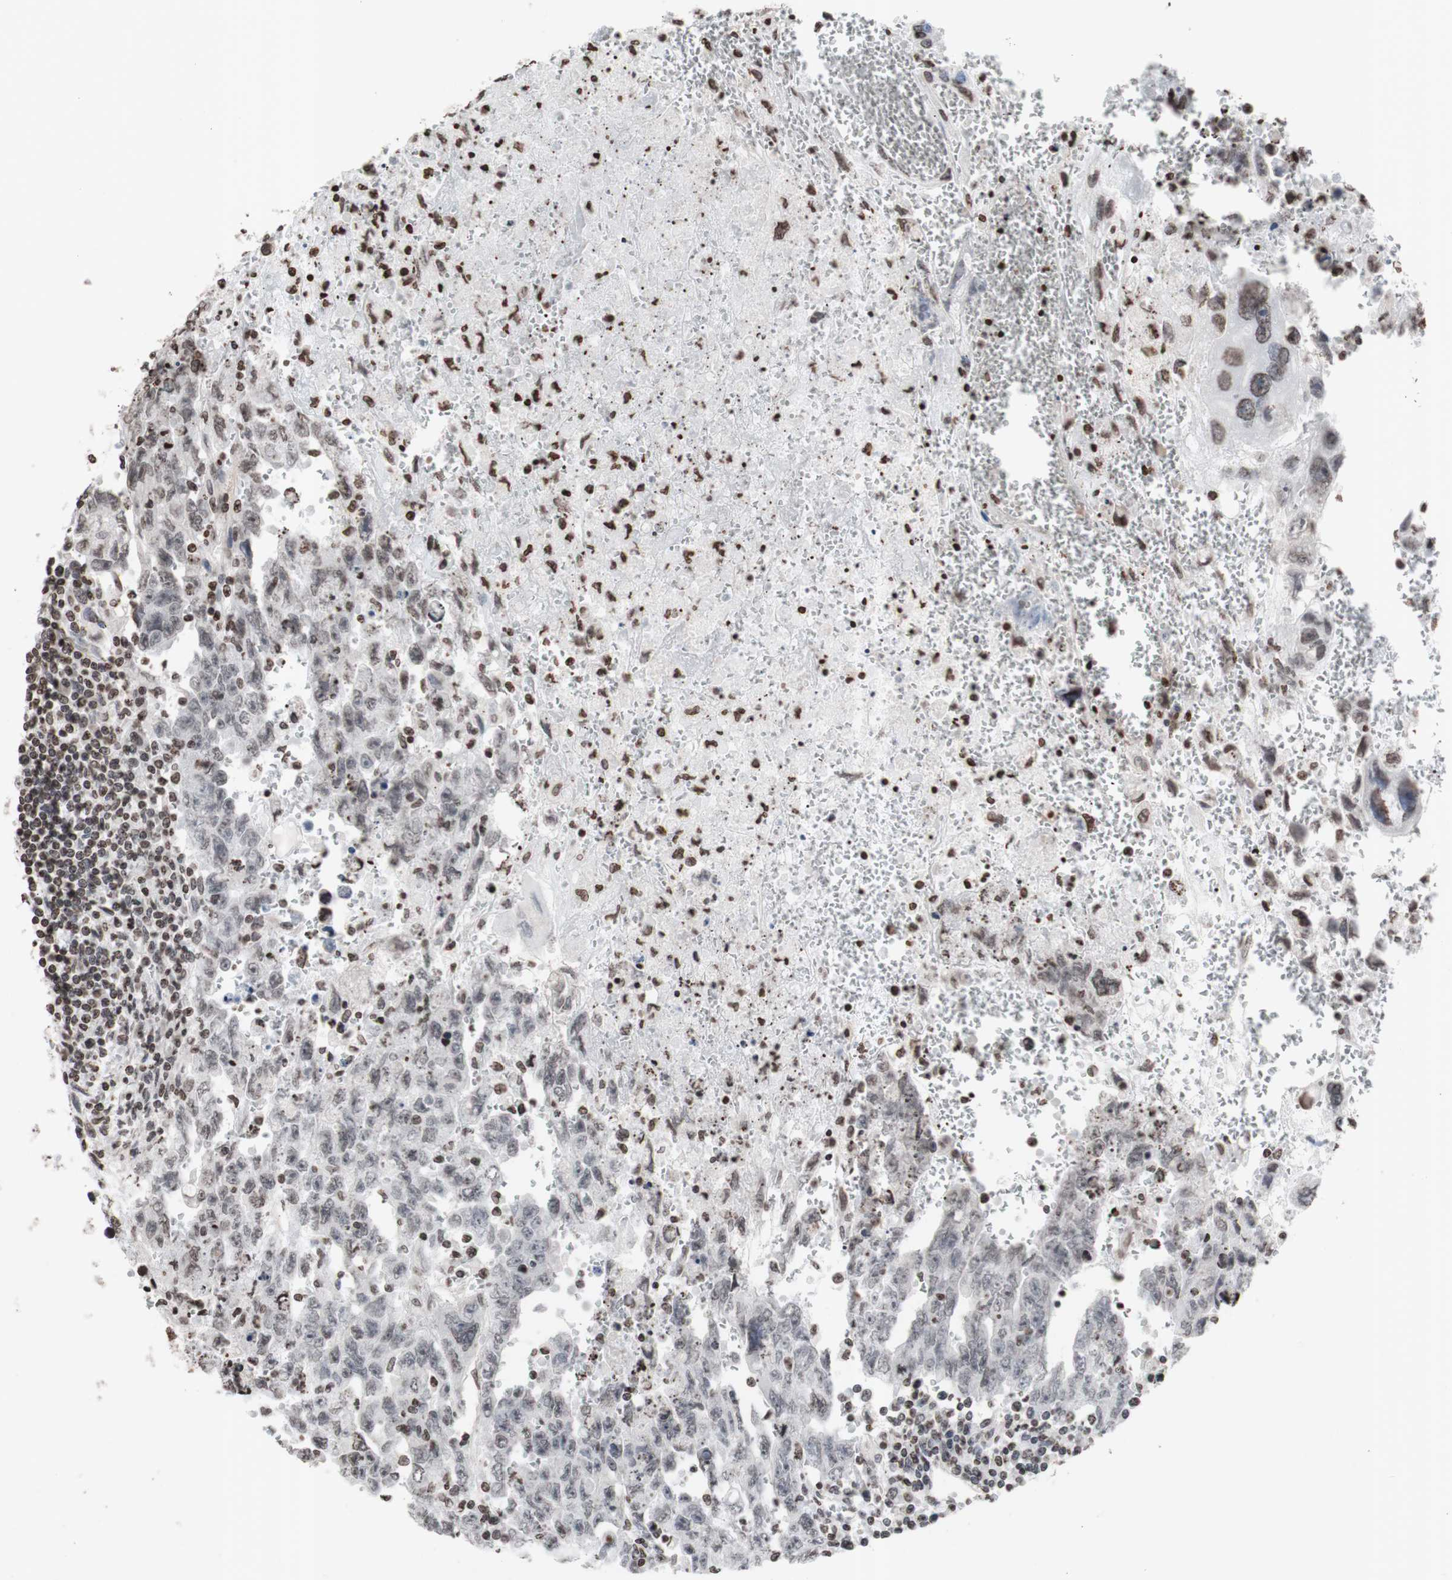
{"staining": {"intensity": "weak", "quantity": "<25%", "location": "nuclear"}, "tissue": "testis cancer", "cell_type": "Tumor cells", "image_type": "cancer", "snomed": [{"axis": "morphology", "description": "Carcinoma, Embryonal, NOS"}, {"axis": "topography", "description": "Testis"}], "caption": "IHC micrograph of testis cancer (embryonal carcinoma) stained for a protein (brown), which exhibits no staining in tumor cells. (Stains: DAB (3,3'-diaminobenzidine) immunohistochemistry (IHC) with hematoxylin counter stain, Microscopy: brightfield microscopy at high magnification).", "gene": "SNAI2", "patient": {"sex": "male", "age": 28}}